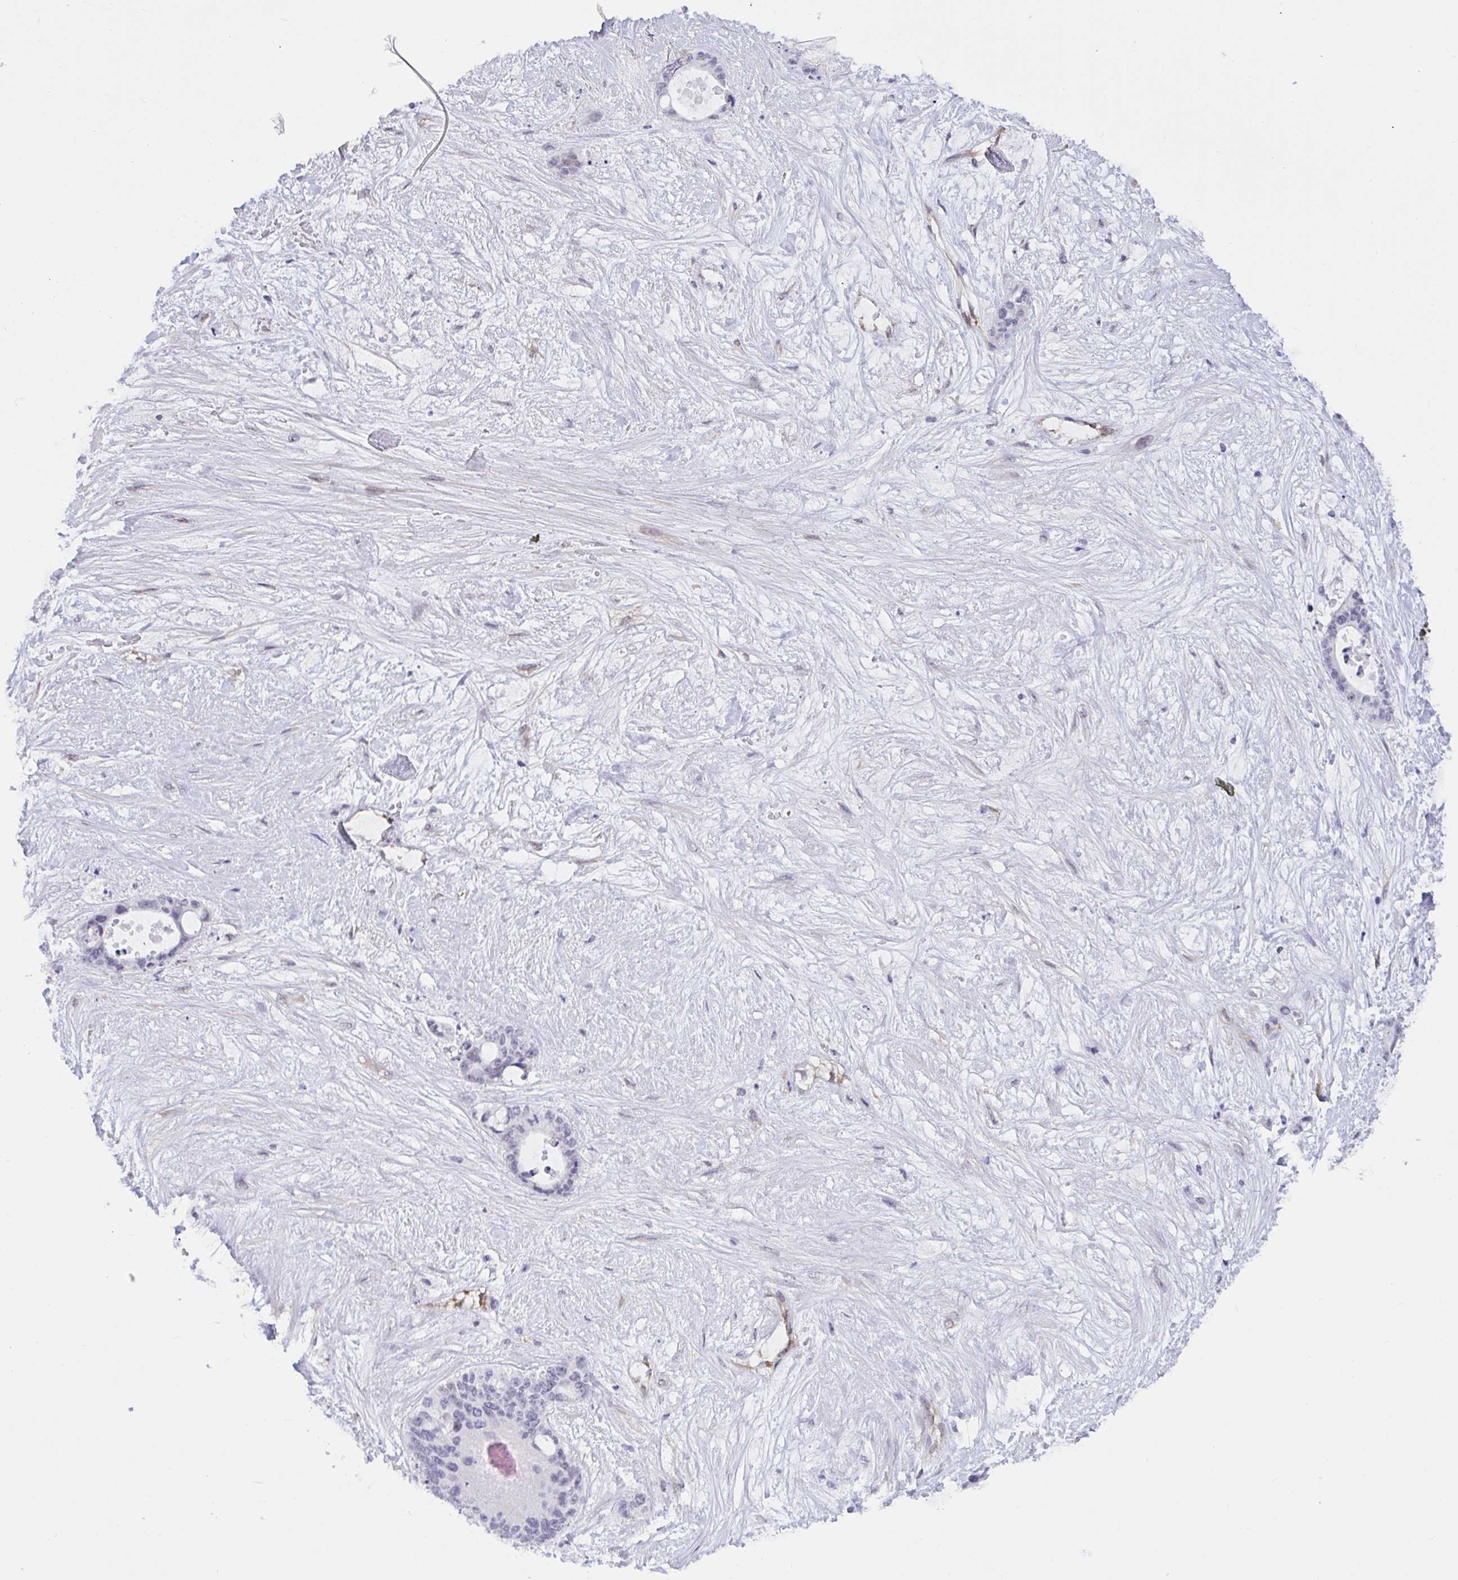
{"staining": {"intensity": "negative", "quantity": "none", "location": "none"}, "tissue": "liver cancer", "cell_type": "Tumor cells", "image_type": "cancer", "snomed": [{"axis": "morphology", "description": "Normal tissue, NOS"}, {"axis": "morphology", "description": "Cholangiocarcinoma"}, {"axis": "topography", "description": "Liver"}, {"axis": "topography", "description": "Peripheral nerve tissue"}], "caption": "IHC histopathology image of human liver cholangiocarcinoma stained for a protein (brown), which exhibits no staining in tumor cells.", "gene": "EML1", "patient": {"sex": "female", "age": 73}}